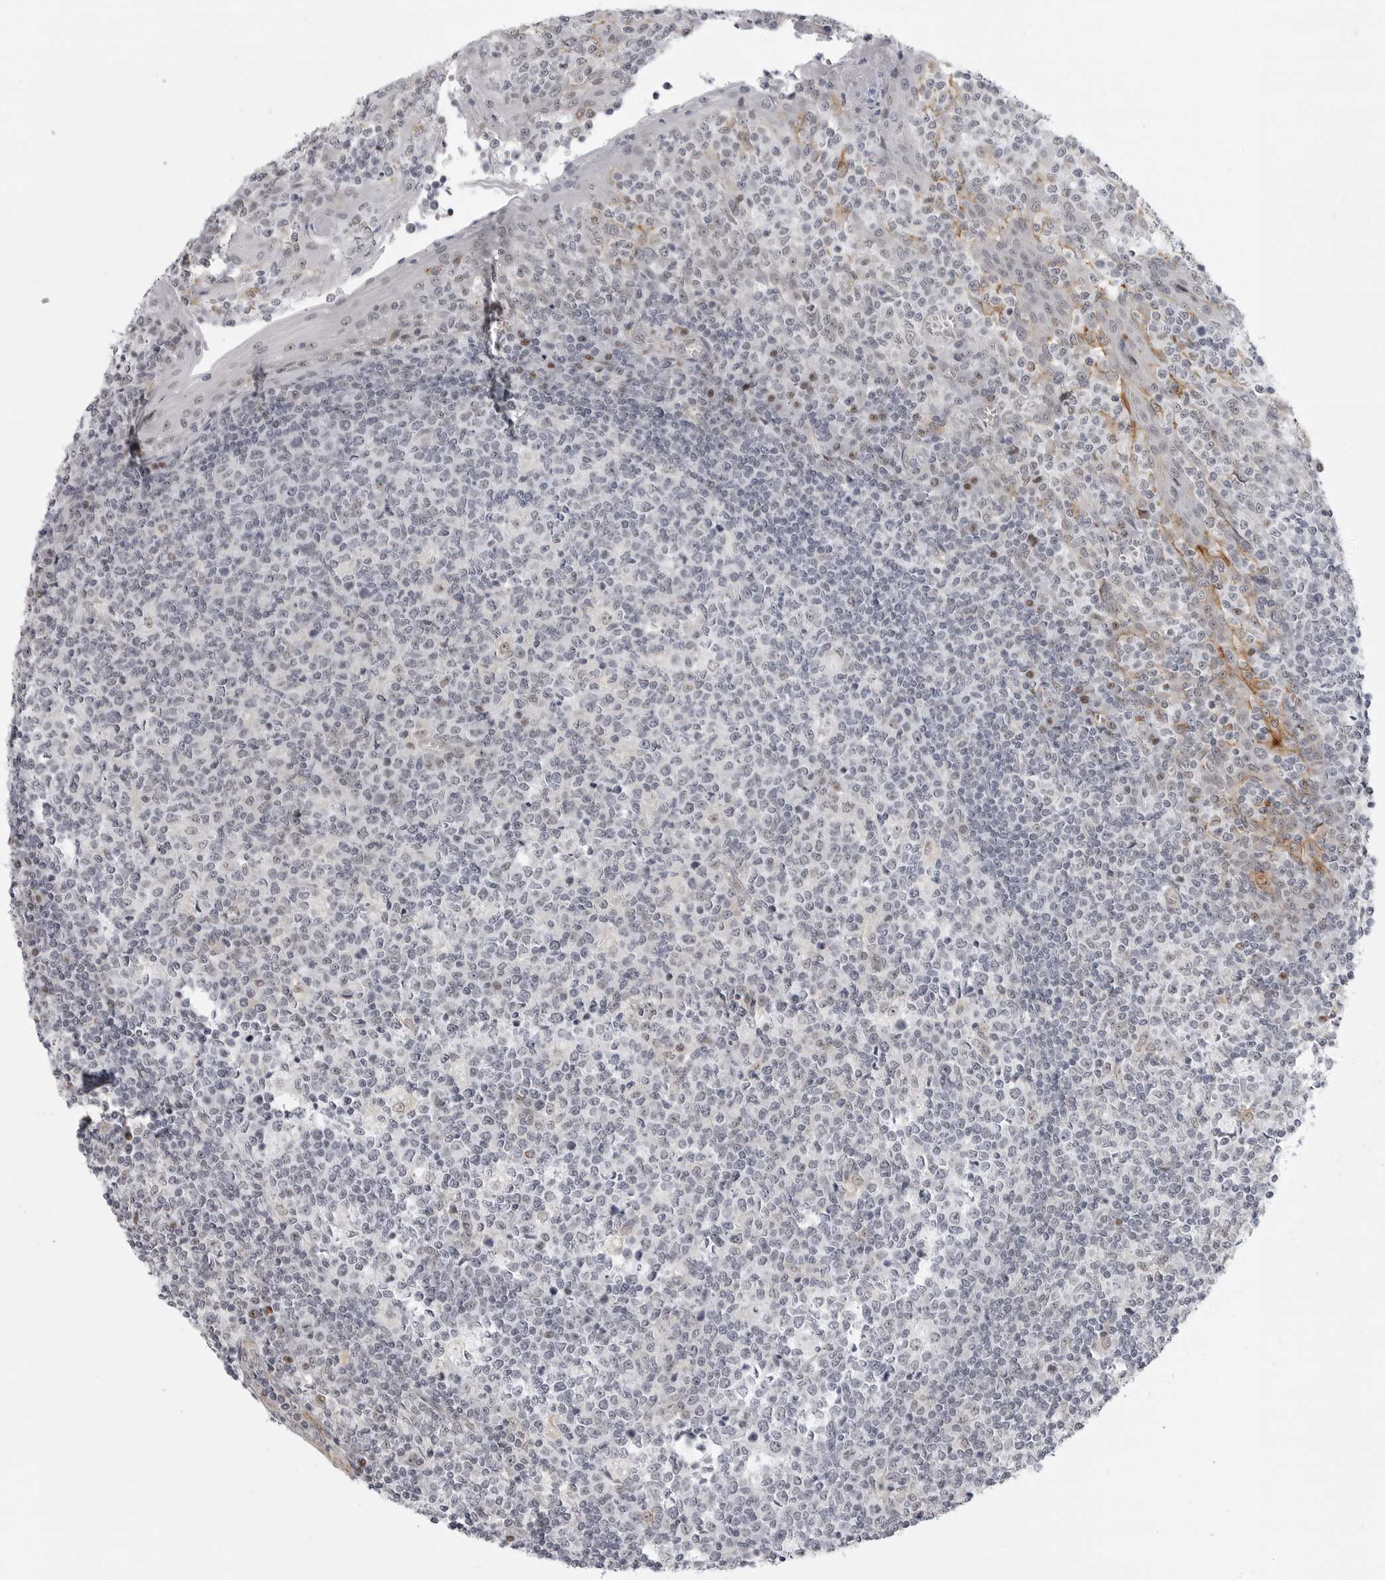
{"staining": {"intensity": "negative", "quantity": "none", "location": "none"}, "tissue": "tonsil", "cell_type": "Germinal center cells", "image_type": "normal", "snomed": [{"axis": "morphology", "description": "Normal tissue, NOS"}, {"axis": "topography", "description": "Tonsil"}], "caption": "Immunohistochemical staining of unremarkable tonsil demonstrates no significant expression in germinal center cells.", "gene": "CEP295NL", "patient": {"sex": "female", "age": 19}}